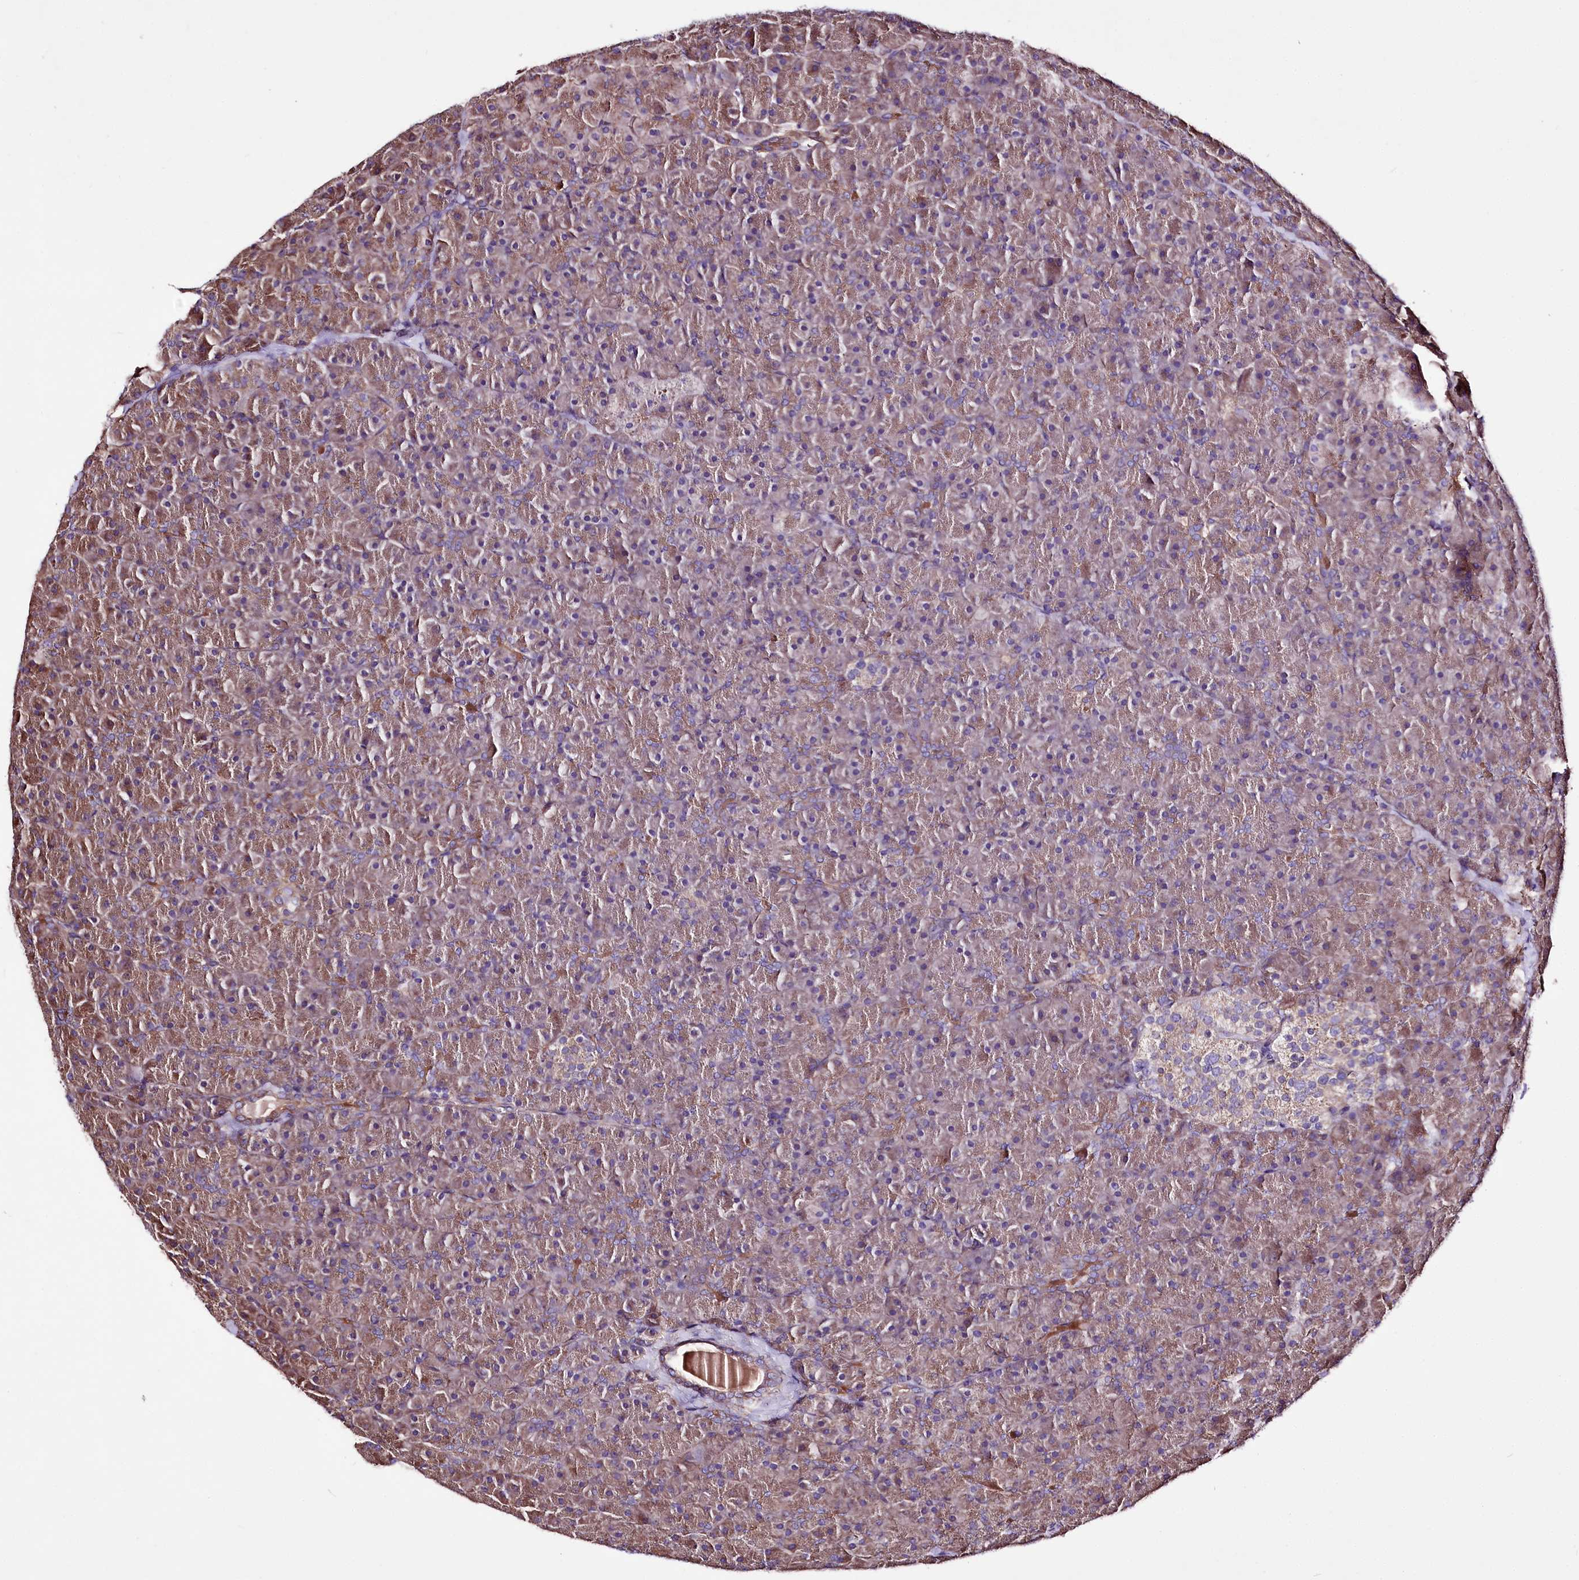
{"staining": {"intensity": "moderate", "quantity": "25%-75%", "location": "cytoplasmic/membranous"}, "tissue": "pancreas", "cell_type": "Exocrine glandular cells", "image_type": "normal", "snomed": [{"axis": "morphology", "description": "Normal tissue, NOS"}, {"axis": "topography", "description": "Pancreas"}], "caption": "Immunohistochemistry (IHC) photomicrograph of unremarkable pancreas: human pancreas stained using immunohistochemistry demonstrates medium levels of moderate protein expression localized specifically in the cytoplasmic/membranous of exocrine glandular cells, appearing as a cytoplasmic/membranous brown color.", "gene": "WWC1", "patient": {"sex": "male", "age": 36}}